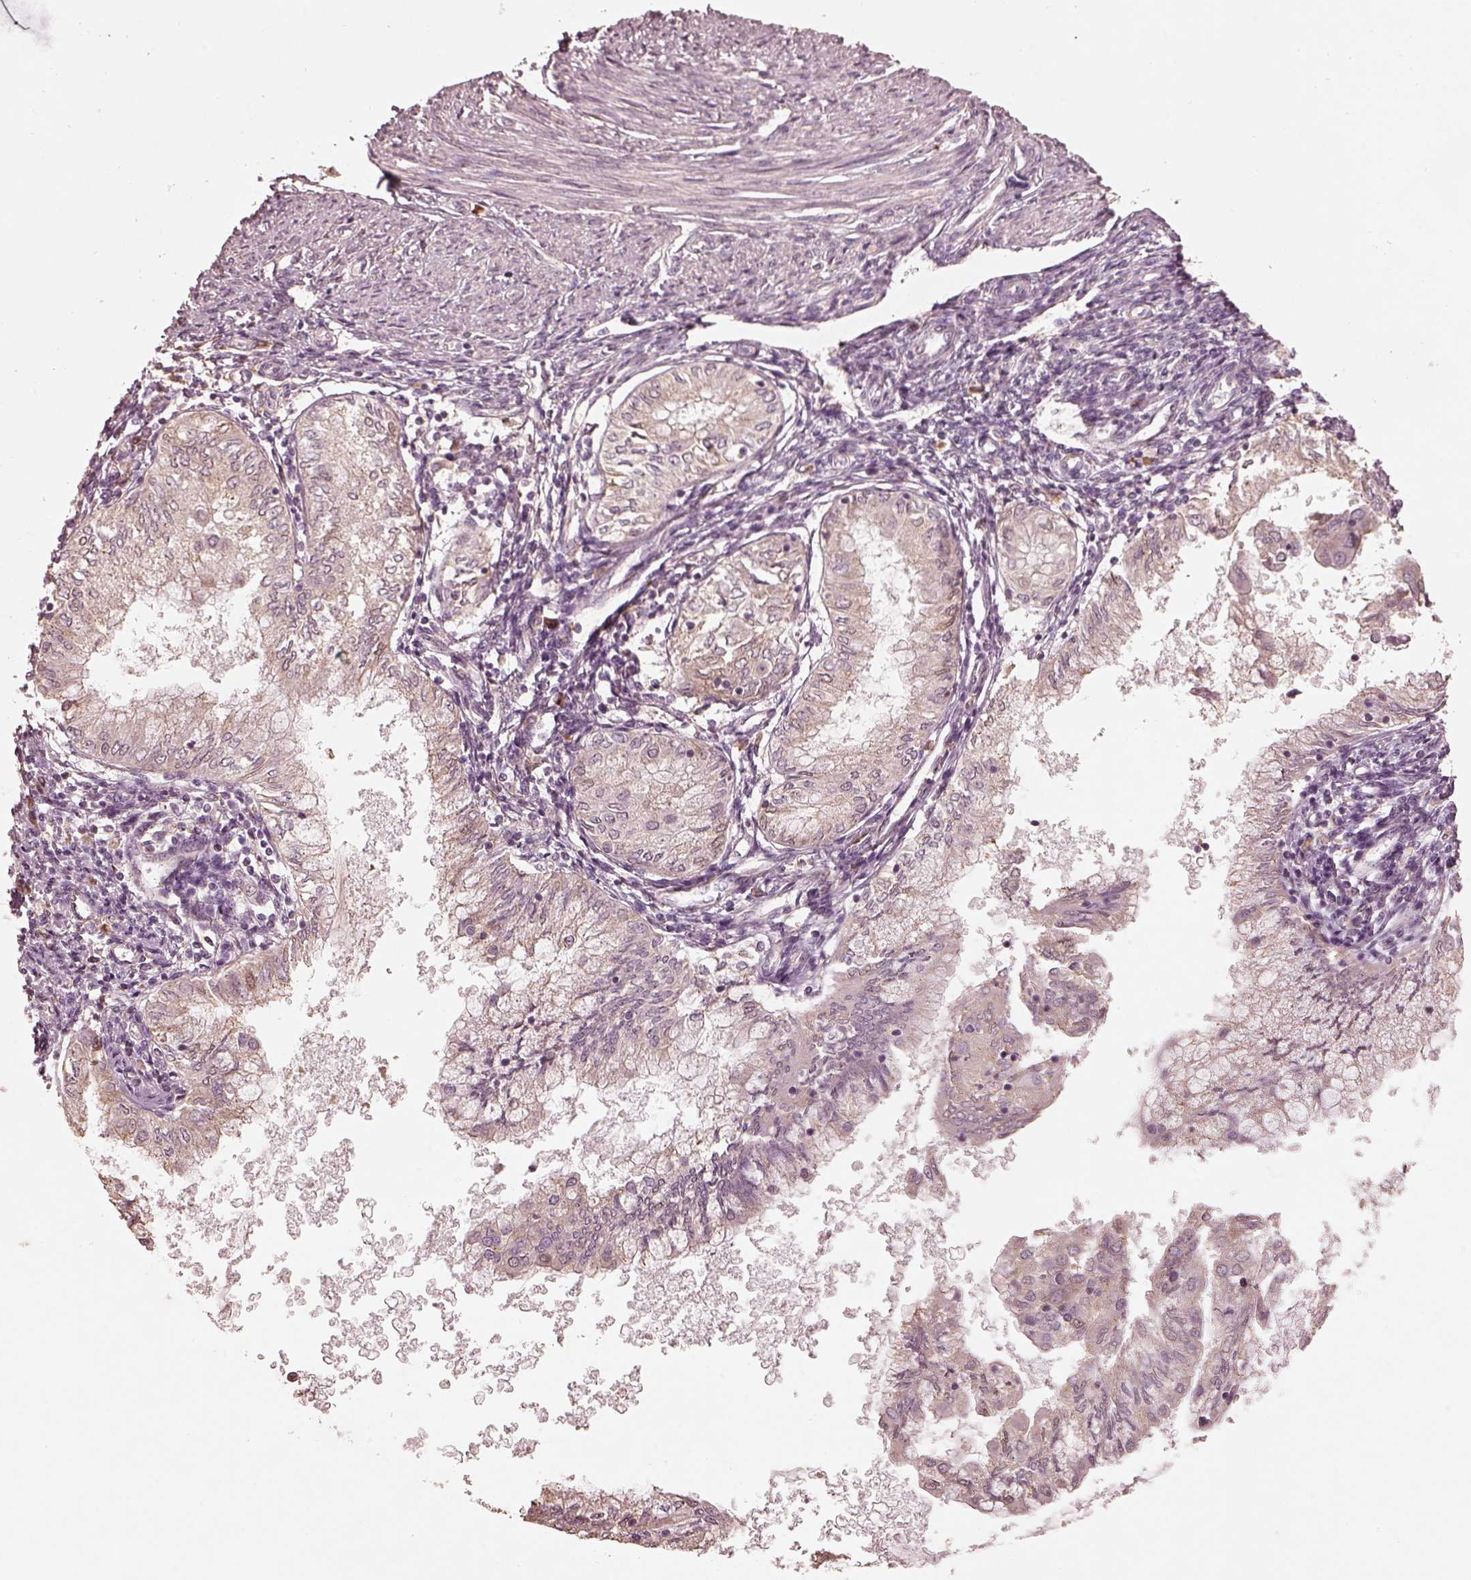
{"staining": {"intensity": "negative", "quantity": "none", "location": "none"}, "tissue": "endometrial cancer", "cell_type": "Tumor cells", "image_type": "cancer", "snomed": [{"axis": "morphology", "description": "Adenocarcinoma, NOS"}, {"axis": "topography", "description": "Endometrium"}], "caption": "Endometrial cancer (adenocarcinoma) was stained to show a protein in brown. There is no significant positivity in tumor cells.", "gene": "CALR3", "patient": {"sex": "female", "age": 68}}